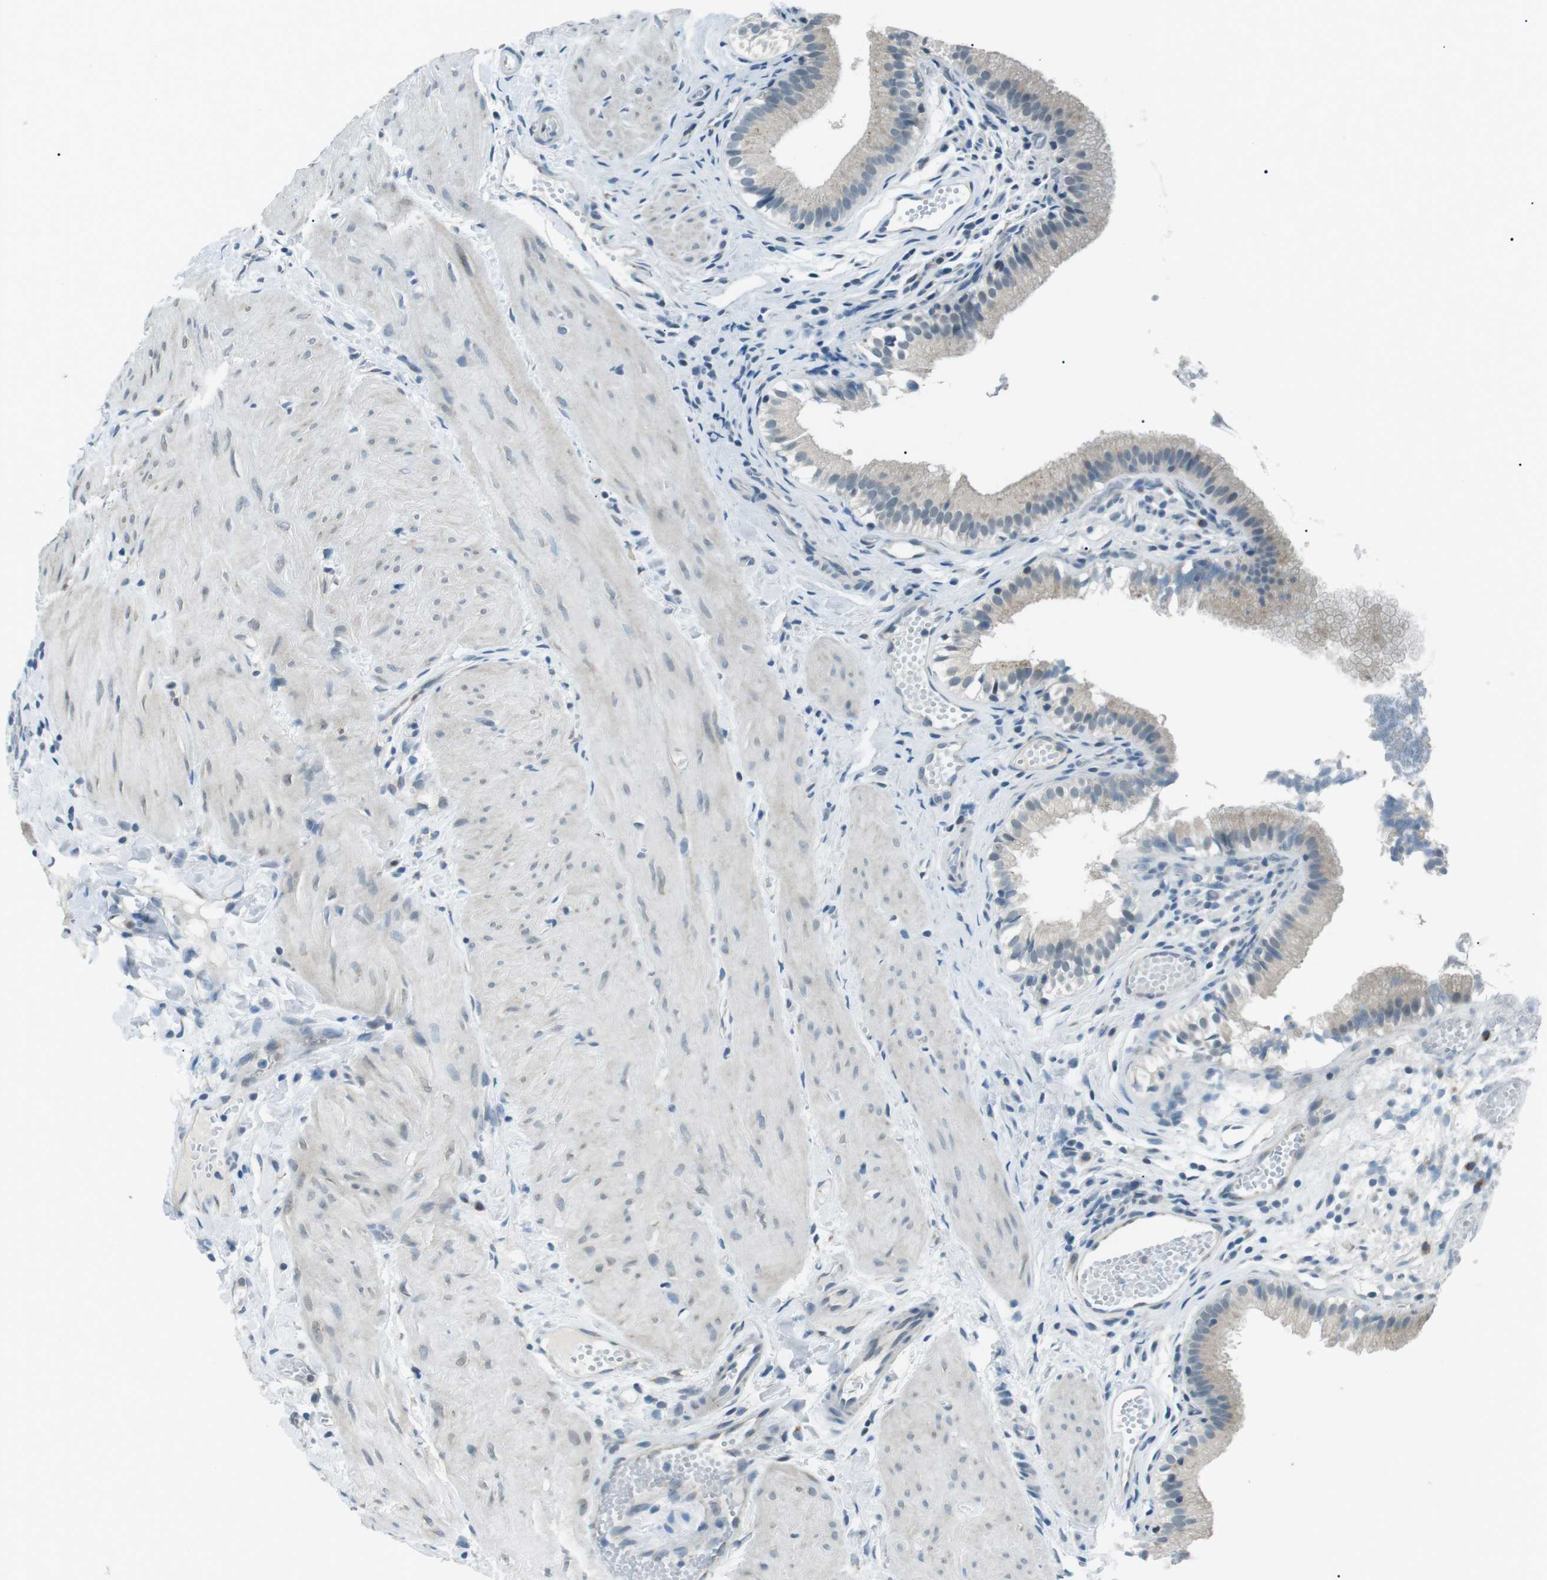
{"staining": {"intensity": "weak", "quantity": ">75%", "location": "cytoplasmic/membranous"}, "tissue": "gallbladder", "cell_type": "Glandular cells", "image_type": "normal", "snomed": [{"axis": "morphology", "description": "Normal tissue, NOS"}, {"axis": "topography", "description": "Gallbladder"}], "caption": "Immunohistochemical staining of normal gallbladder exhibits weak cytoplasmic/membranous protein expression in approximately >75% of glandular cells.", "gene": "ENSG00000289724", "patient": {"sex": "female", "age": 26}}